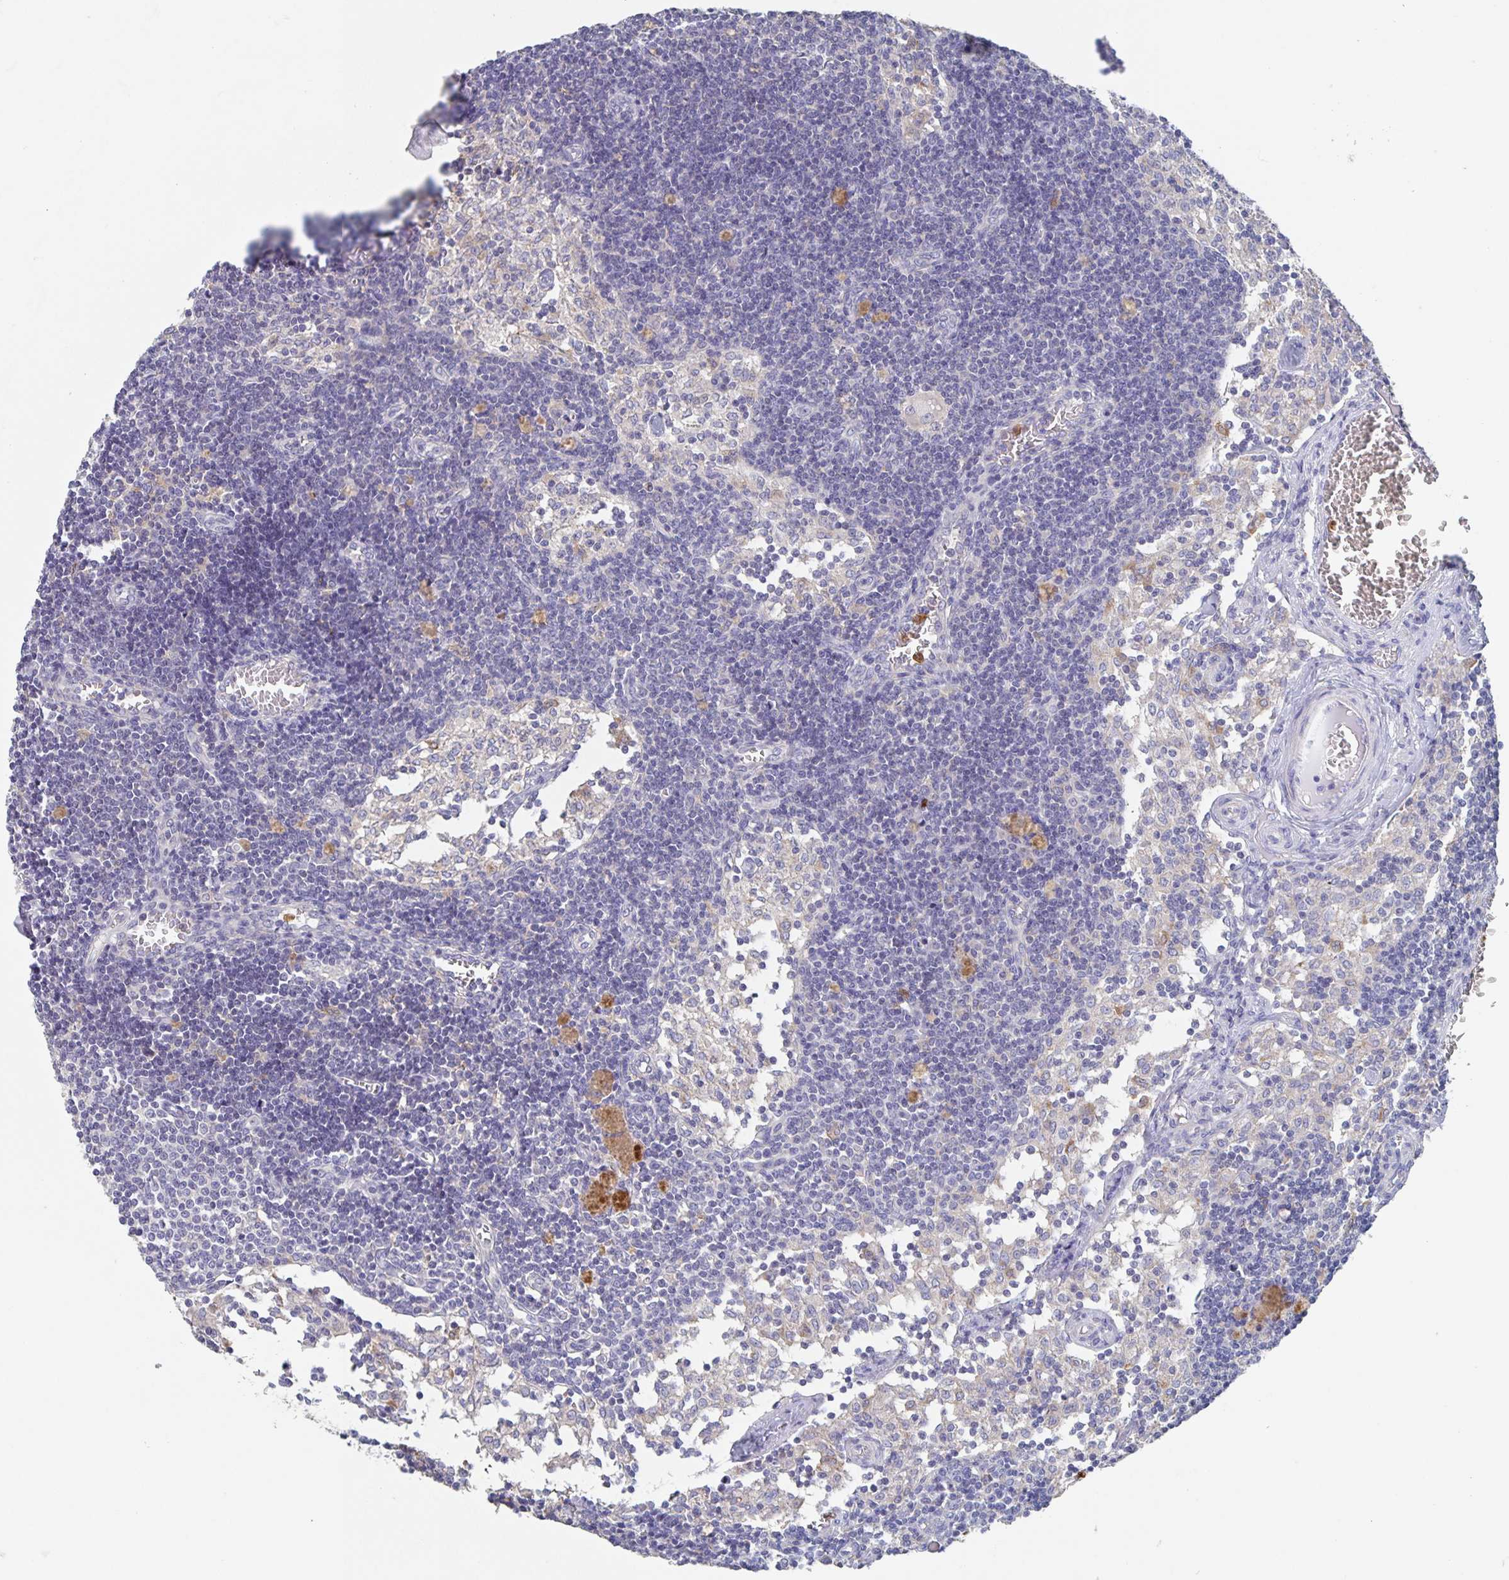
{"staining": {"intensity": "negative", "quantity": "none", "location": "none"}, "tissue": "lymph node", "cell_type": "Non-germinal center cells", "image_type": "normal", "snomed": [{"axis": "morphology", "description": "Normal tissue, NOS"}, {"axis": "topography", "description": "Lymph node"}], "caption": "Immunohistochemistry (IHC) histopathology image of unremarkable human lymph node stained for a protein (brown), which demonstrates no staining in non-germinal center cells. (DAB immunohistochemistry (IHC) visualized using brightfield microscopy, high magnification).", "gene": "CDC42BPG", "patient": {"sex": "female", "age": 31}}